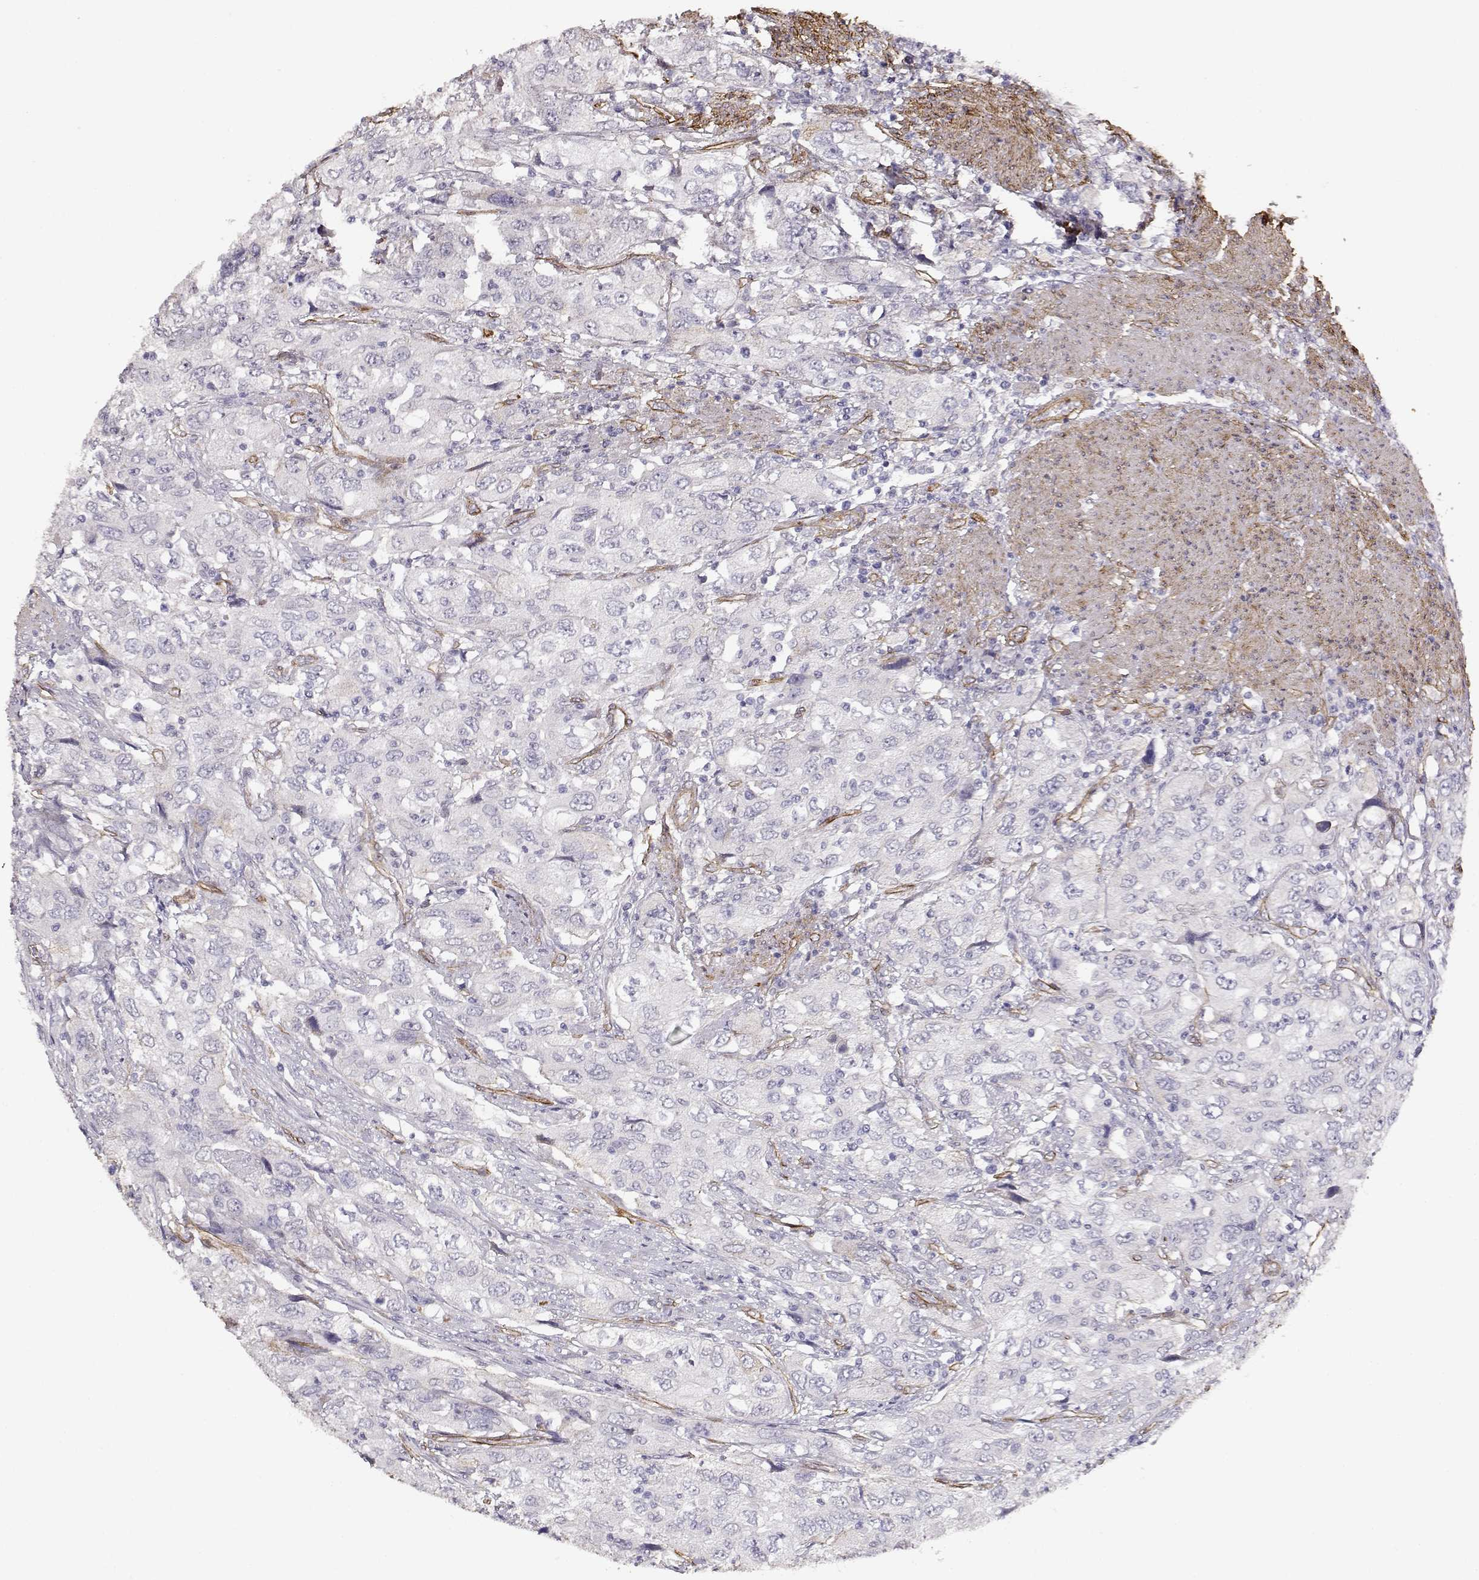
{"staining": {"intensity": "negative", "quantity": "none", "location": "none"}, "tissue": "urothelial cancer", "cell_type": "Tumor cells", "image_type": "cancer", "snomed": [{"axis": "morphology", "description": "Urothelial carcinoma, High grade"}, {"axis": "topography", "description": "Urinary bladder"}], "caption": "Tumor cells are negative for protein expression in human urothelial cancer. (DAB immunohistochemistry (IHC), high magnification).", "gene": "LAMC1", "patient": {"sex": "male", "age": 76}}